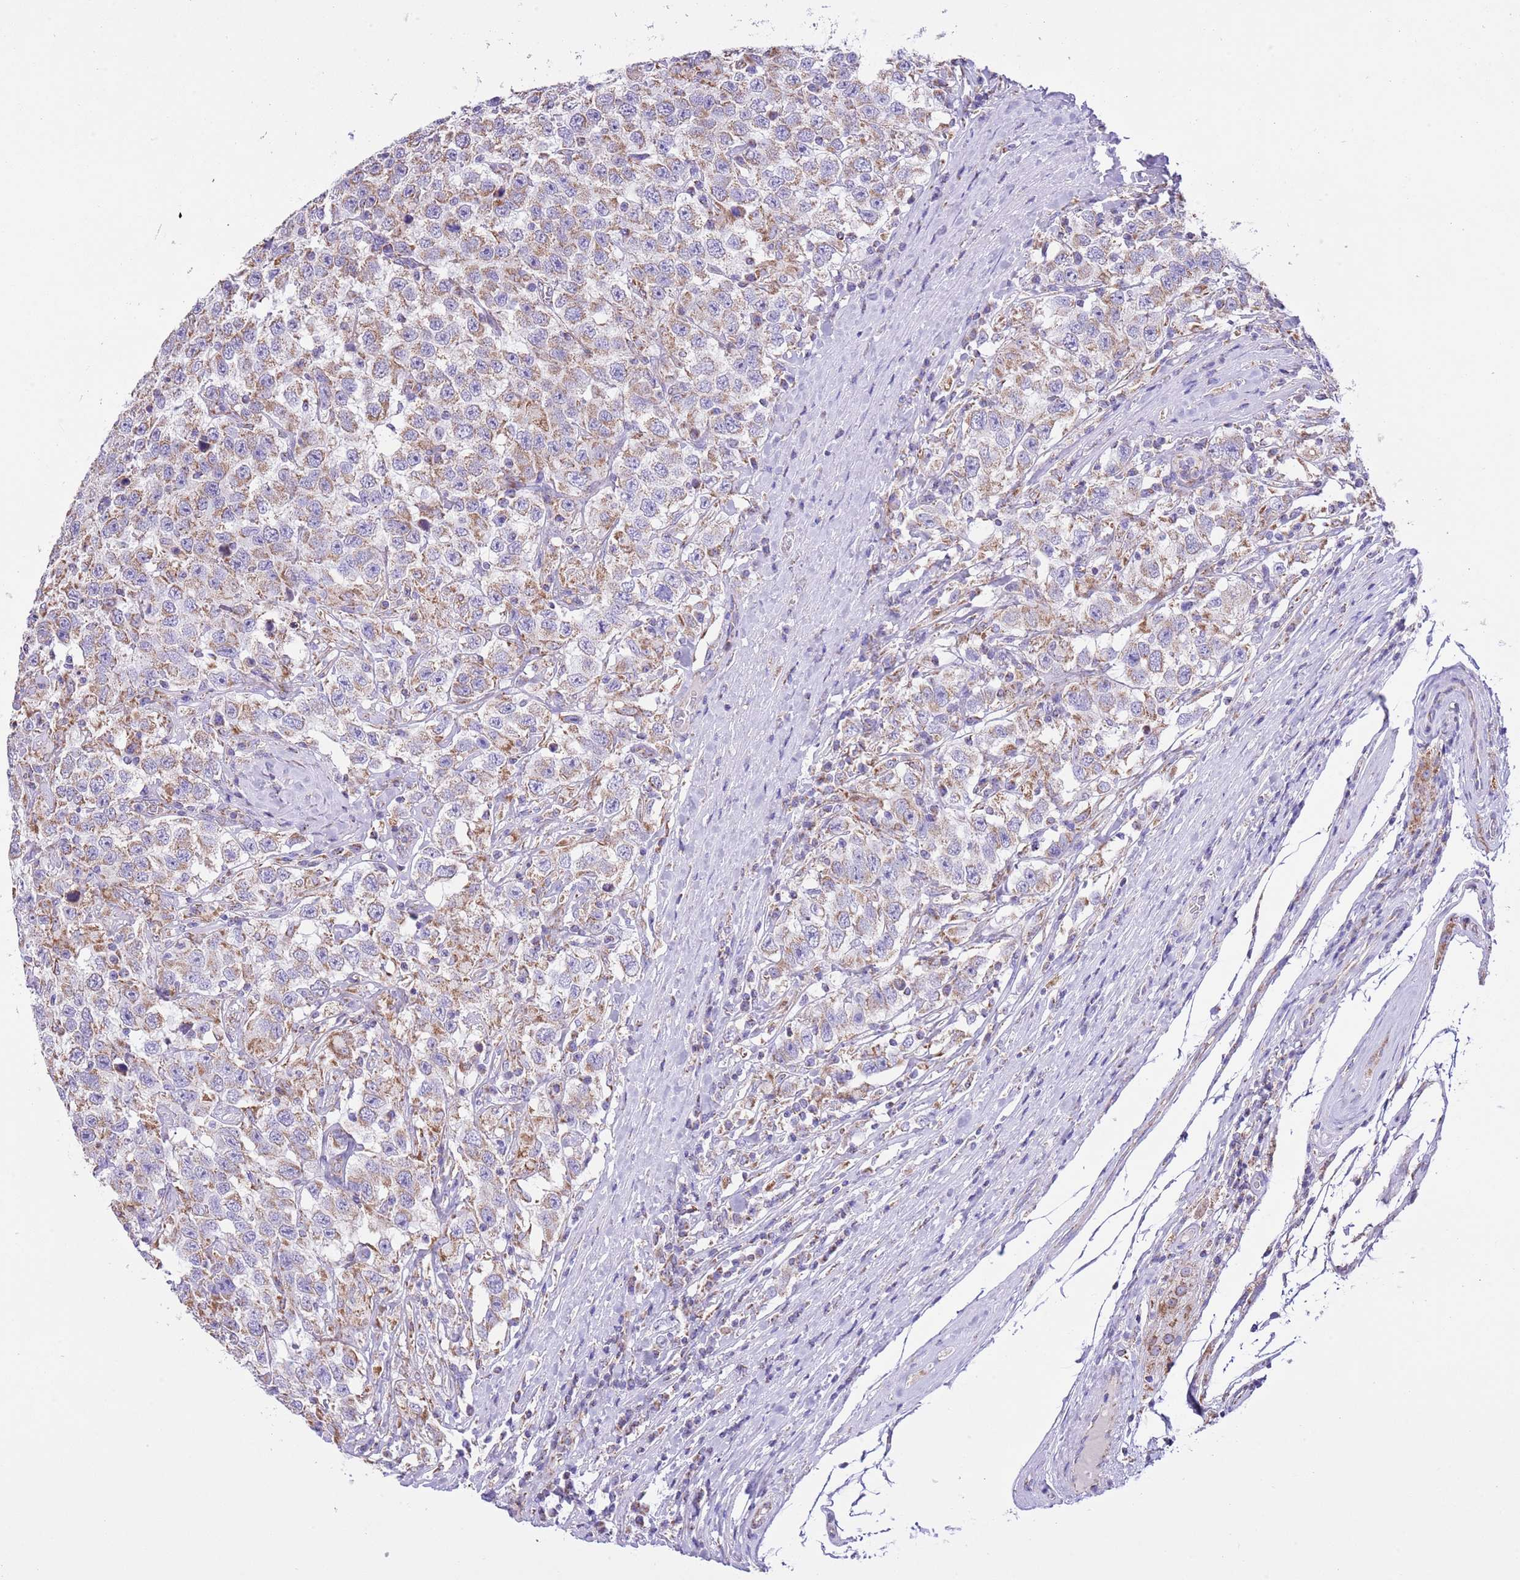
{"staining": {"intensity": "weak", "quantity": "25%-75%", "location": "cytoplasmic/membranous"}, "tissue": "testis cancer", "cell_type": "Tumor cells", "image_type": "cancer", "snomed": [{"axis": "morphology", "description": "Seminoma, NOS"}, {"axis": "topography", "description": "Testis"}], "caption": "Immunohistochemistry micrograph of human seminoma (testis) stained for a protein (brown), which exhibits low levels of weak cytoplasmic/membranous staining in approximately 25%-75% of tumor cells.", "gene": "TEKTIP1", "patient": {"sex": "male", "age": 41}}